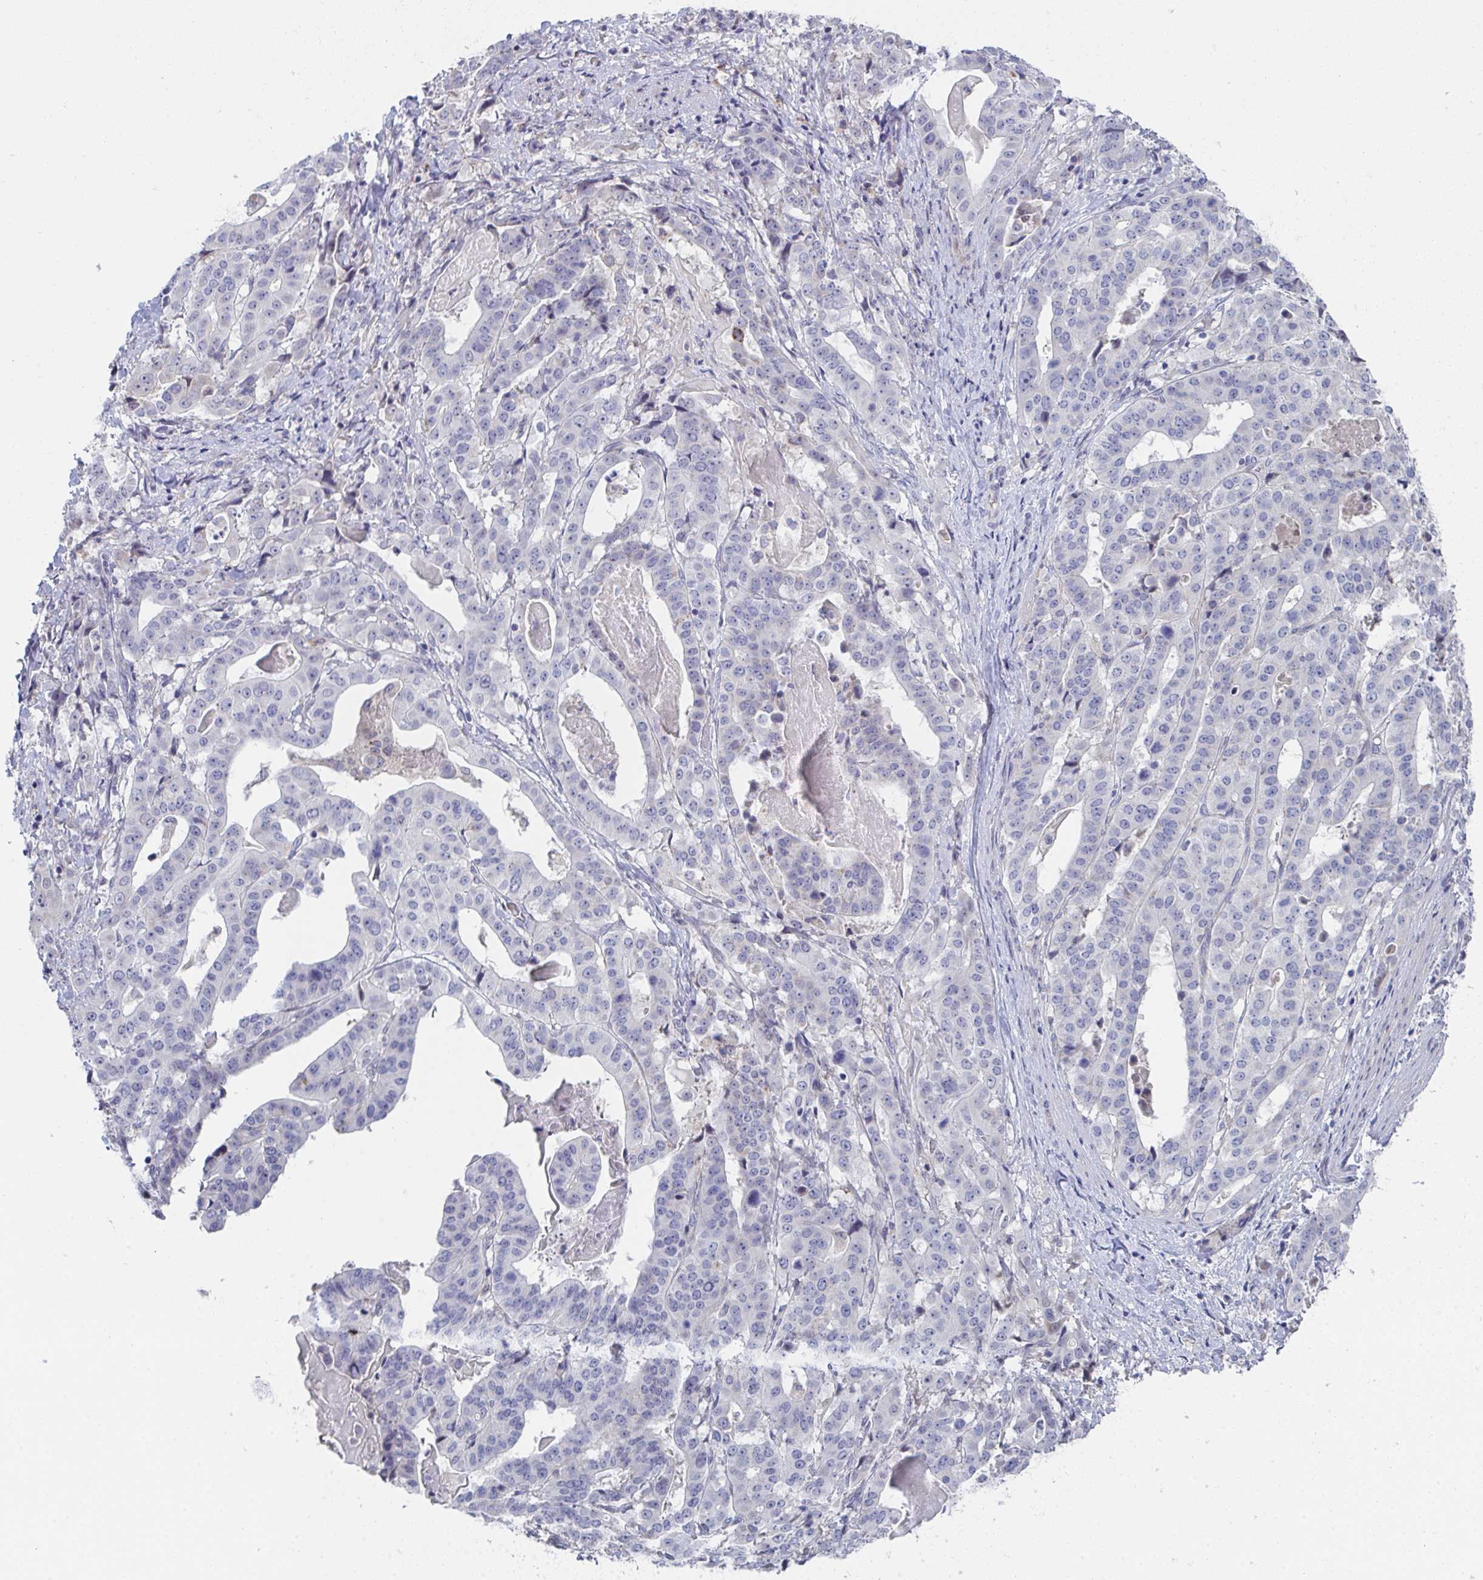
{"staining": {"intensity": "negative", "quantity": "none", "location": "none"}, "tissue": "stomach cancer", "cell_type": "Tumor cells", "image_type": "cancer", "snomed": [{"axis": "morphology", "description": "Adenocarcinoma, NOS"}, {"axis": "topography", "description": "Stomach"}], "caption": "Immunohistochemical staining of stomach adenocarcinoma shows no significant expression in tumor cells. The staining is performed using DAB brown chromogen with nuclei counter-stained in using hematoxylin.", "gene": "VWDE", "patient": {"sex": "male", "age": 48}}